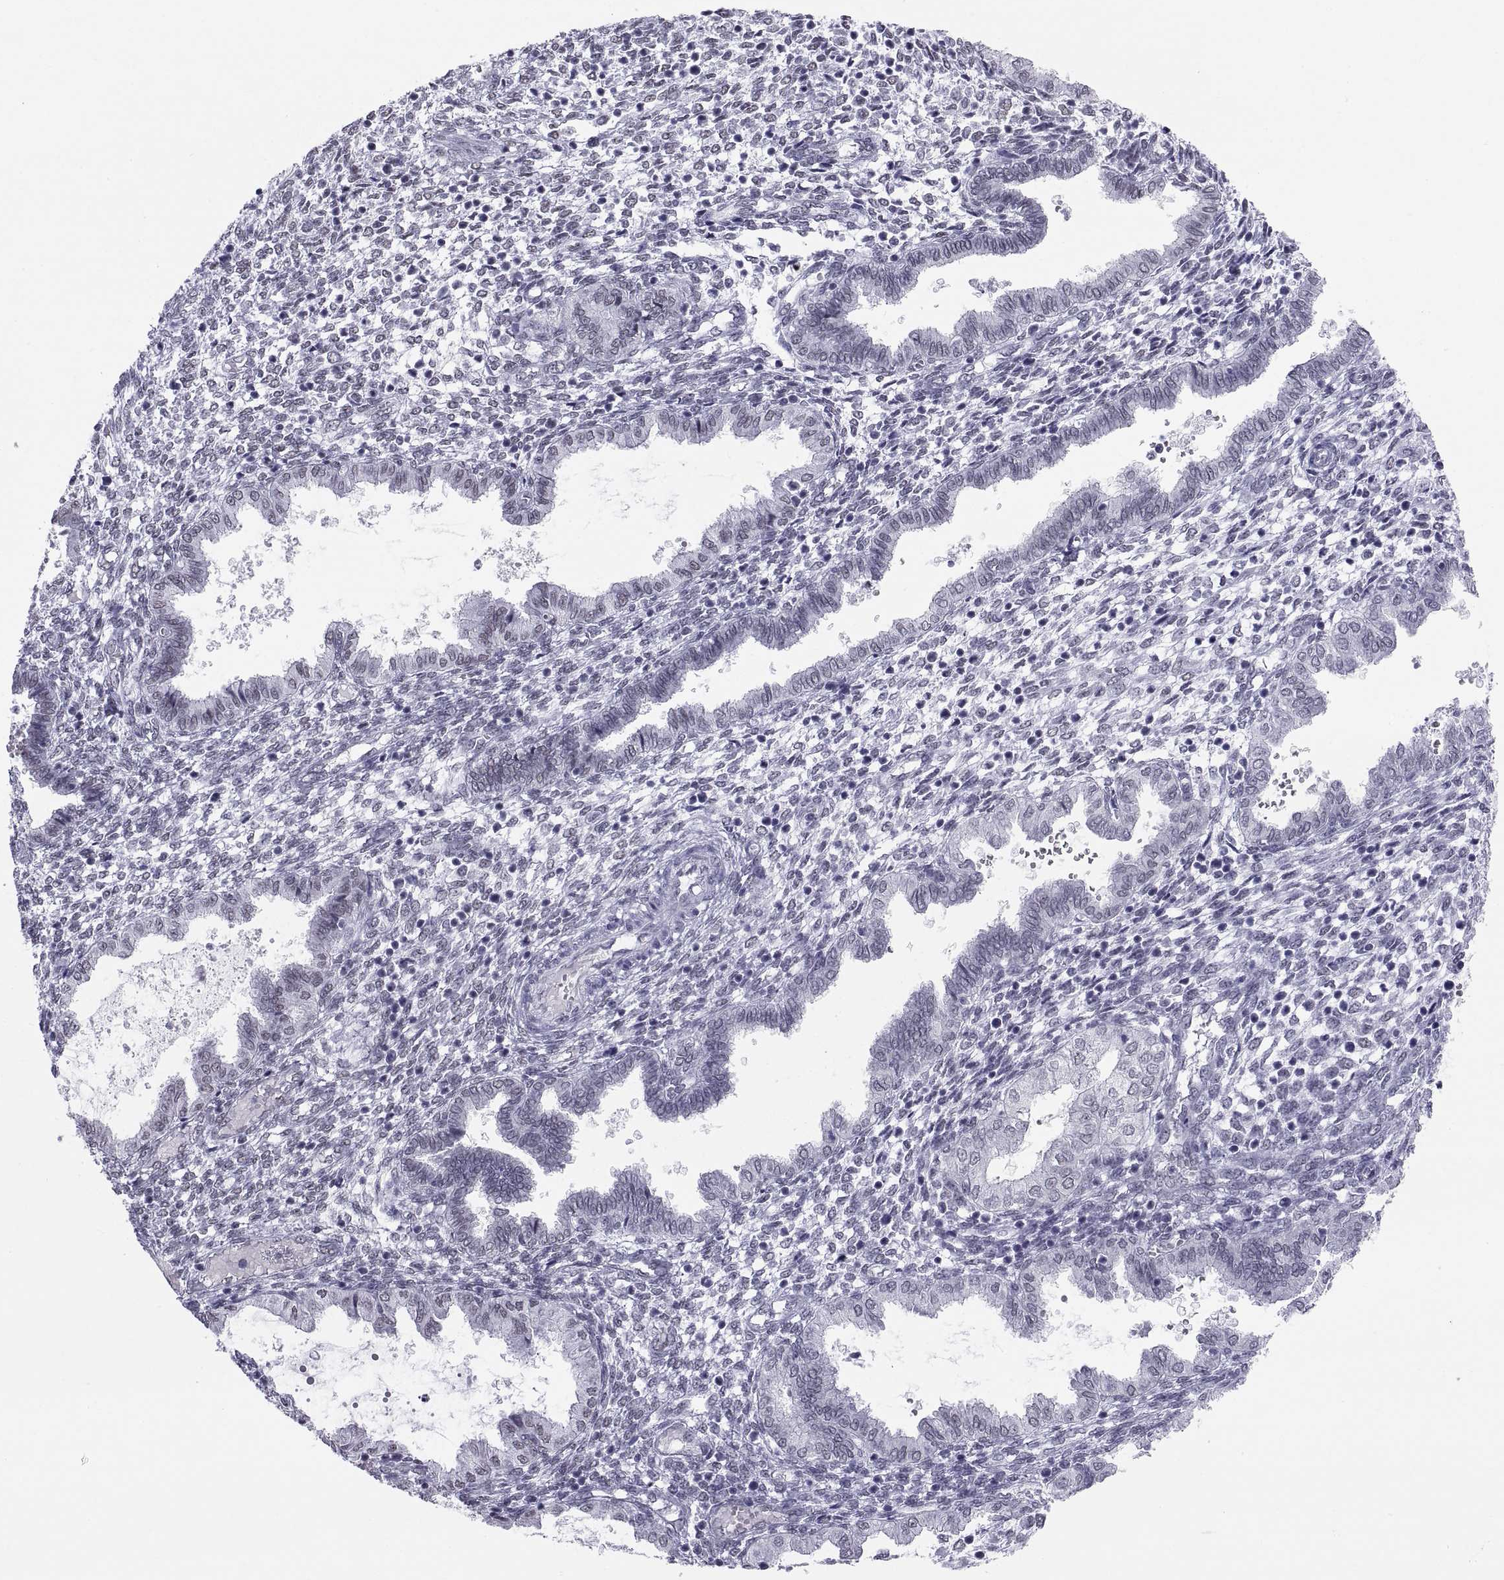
{"staining": {"intensity": "negative", "quantity": "none", "location": "none"}, "tissue": "endometrium", "cell_type": "Cells in endometrial stroma", "image_type": "normal", "snomed": [{"axis": "morphology", "description": "Normal tissue, NOS"}, {"axis": "topography", "description": "Endometrium"}], "caption": "The immunohistochemistry histopathology image has no significant staining in cells in endometrial stroma of endometrium.", "gene": "NEUROD6", "patient": {"sex": "female", "age": 43}}